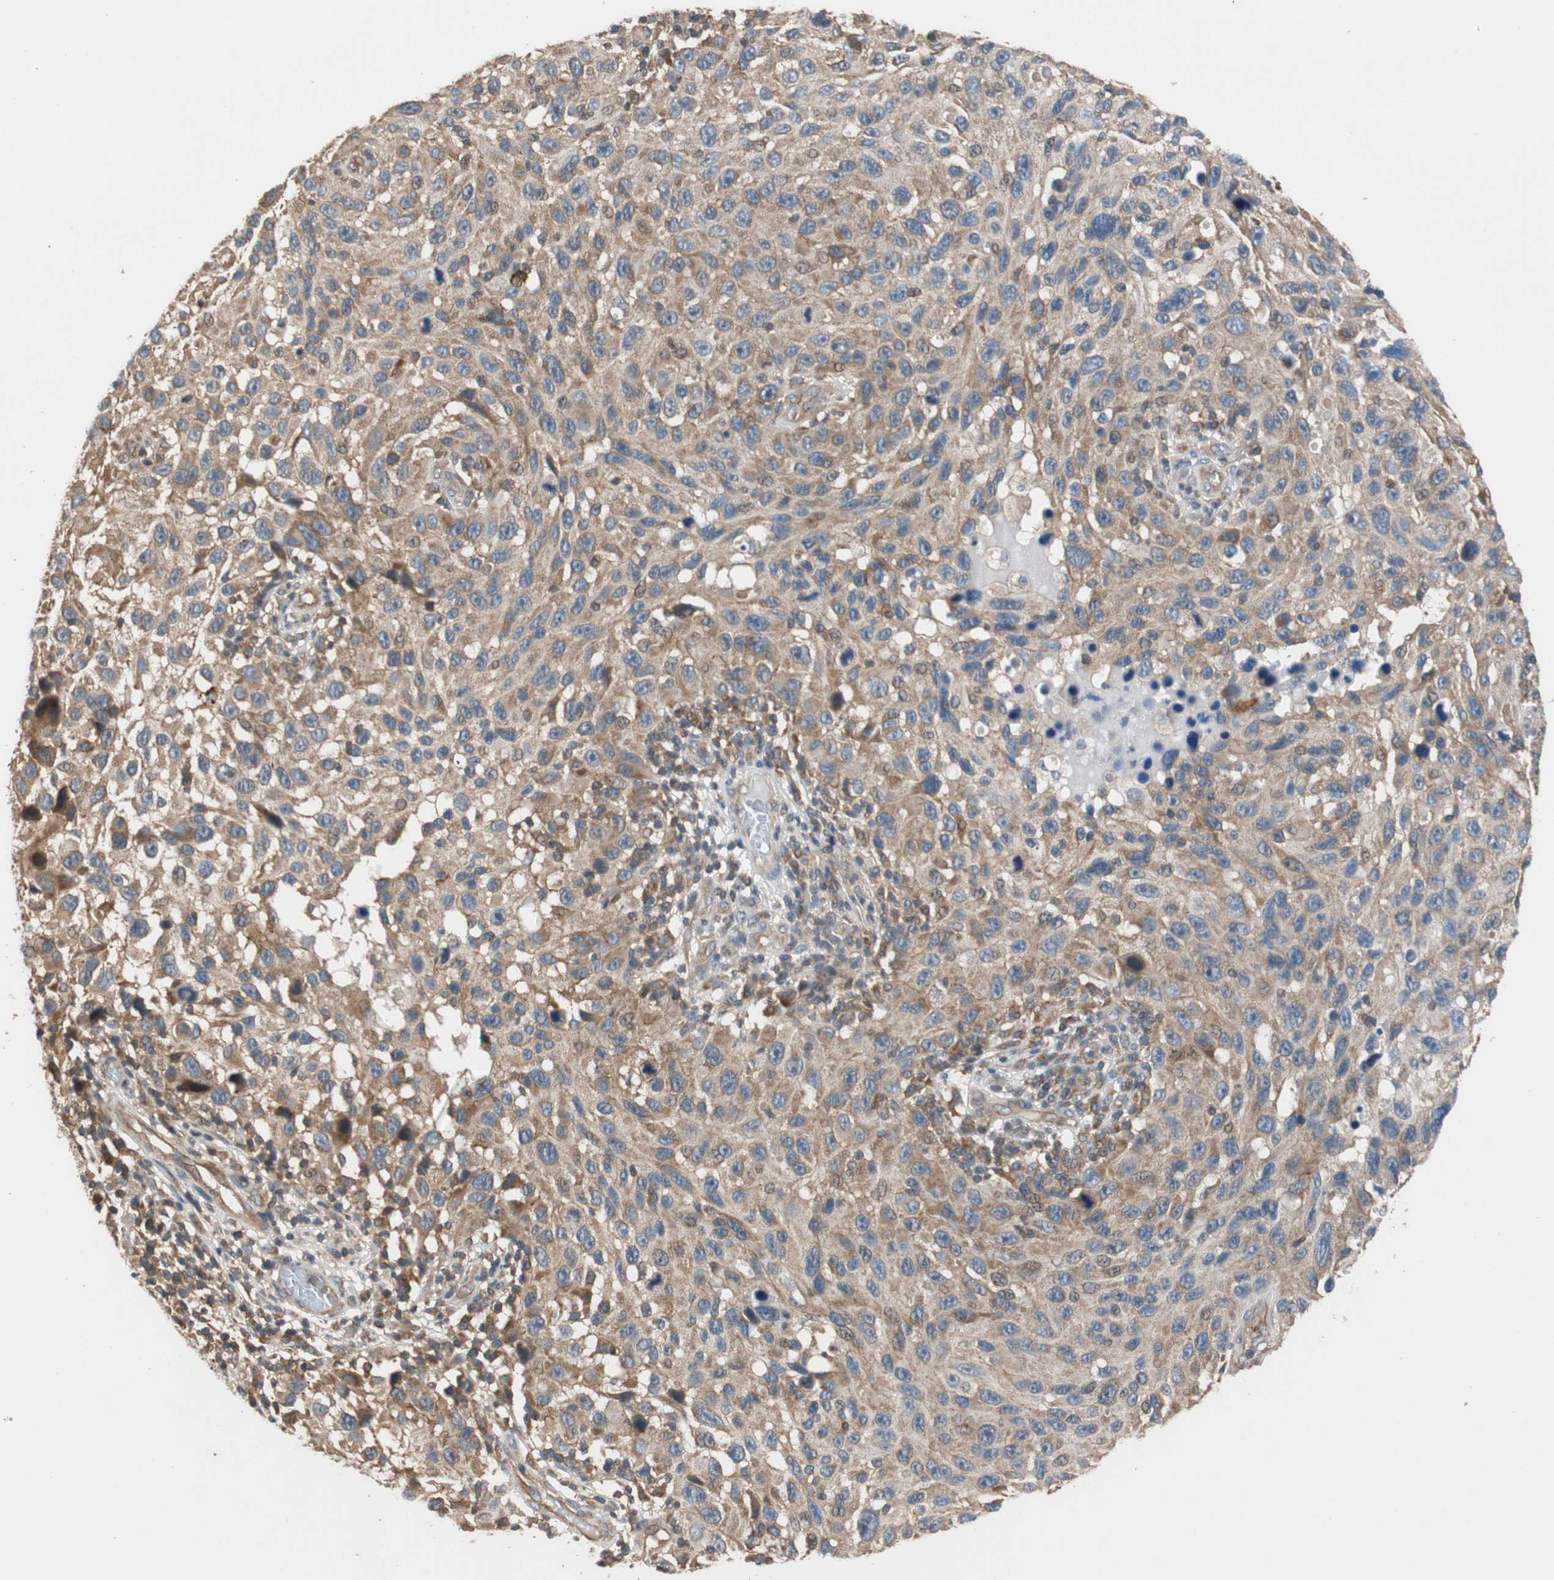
{"staining": {"intensity": "moderate", "quantity": ">75%", "location": "cytoplasmic/membranous"}, "tissue": "melanoma", "cell_type": "Tumor cells", "image_type": "cancer", "snomed": [{"axis": "morphology", "description": "Malignant melanoma, NOS"}, {"axis": "topography", "description": "Skin"}], "caption": "Melanoma was stained to show a protein in brown. There is medium levels of moderate cytoplasmic/membranous staining in approximately >75% of tumor cells.", "gene": "MAP4K2", "patient": {"sex": "male", "age": 53}}